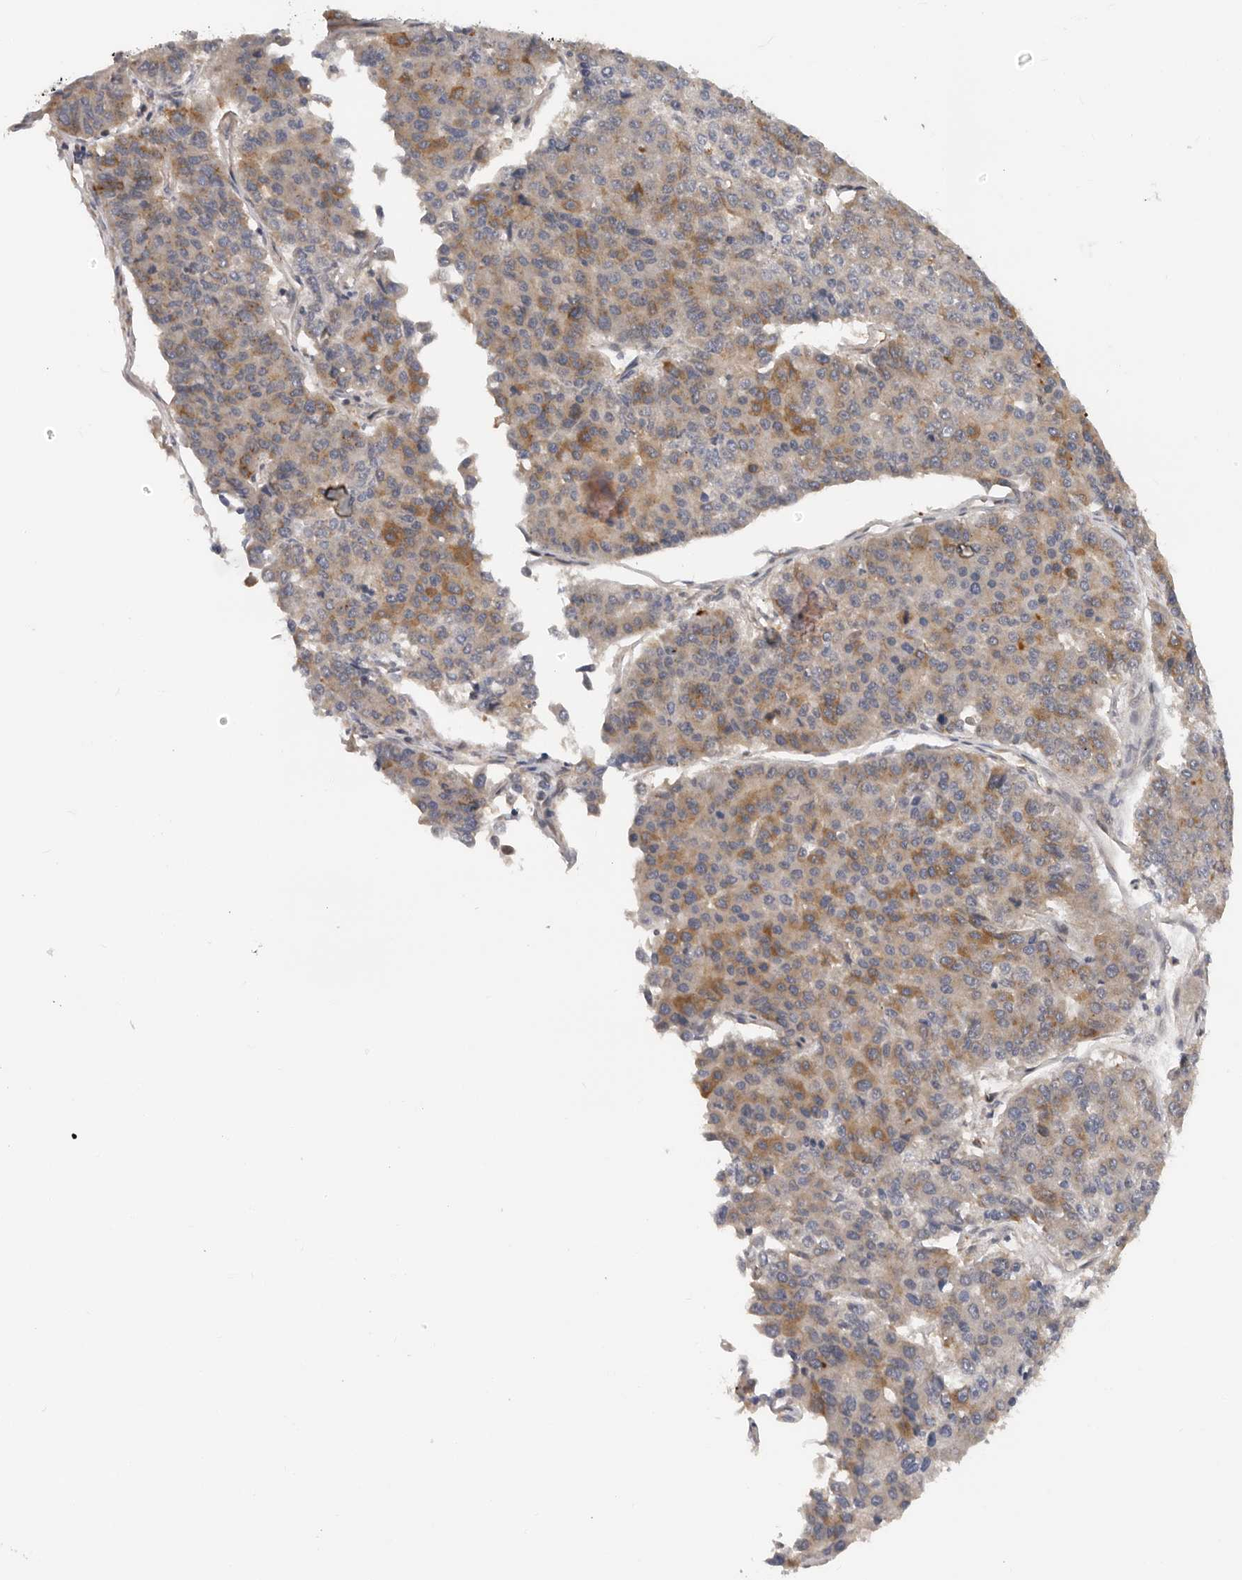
{"staining": {"intensity": "moderate", "quantity": "<25%", "location": "cytoplasmic/membranous"}, "tissue": "pancreatic cancer", "cell_type": "Tumor cells", "image_type": "cancer", "snomed": [{"axis": "morphology", "description": "Adenocarcinoma, NOS"}, {"axis": "topography", "description": "Pancreas"}], "caption": "This is an image of IHC staining of pancreatic cancer, which shows moderate staining in the cytoplasmic/membranous of tumor cells.", "gene": "RNF157", "patient": {"sex": "male", "age": 50}}